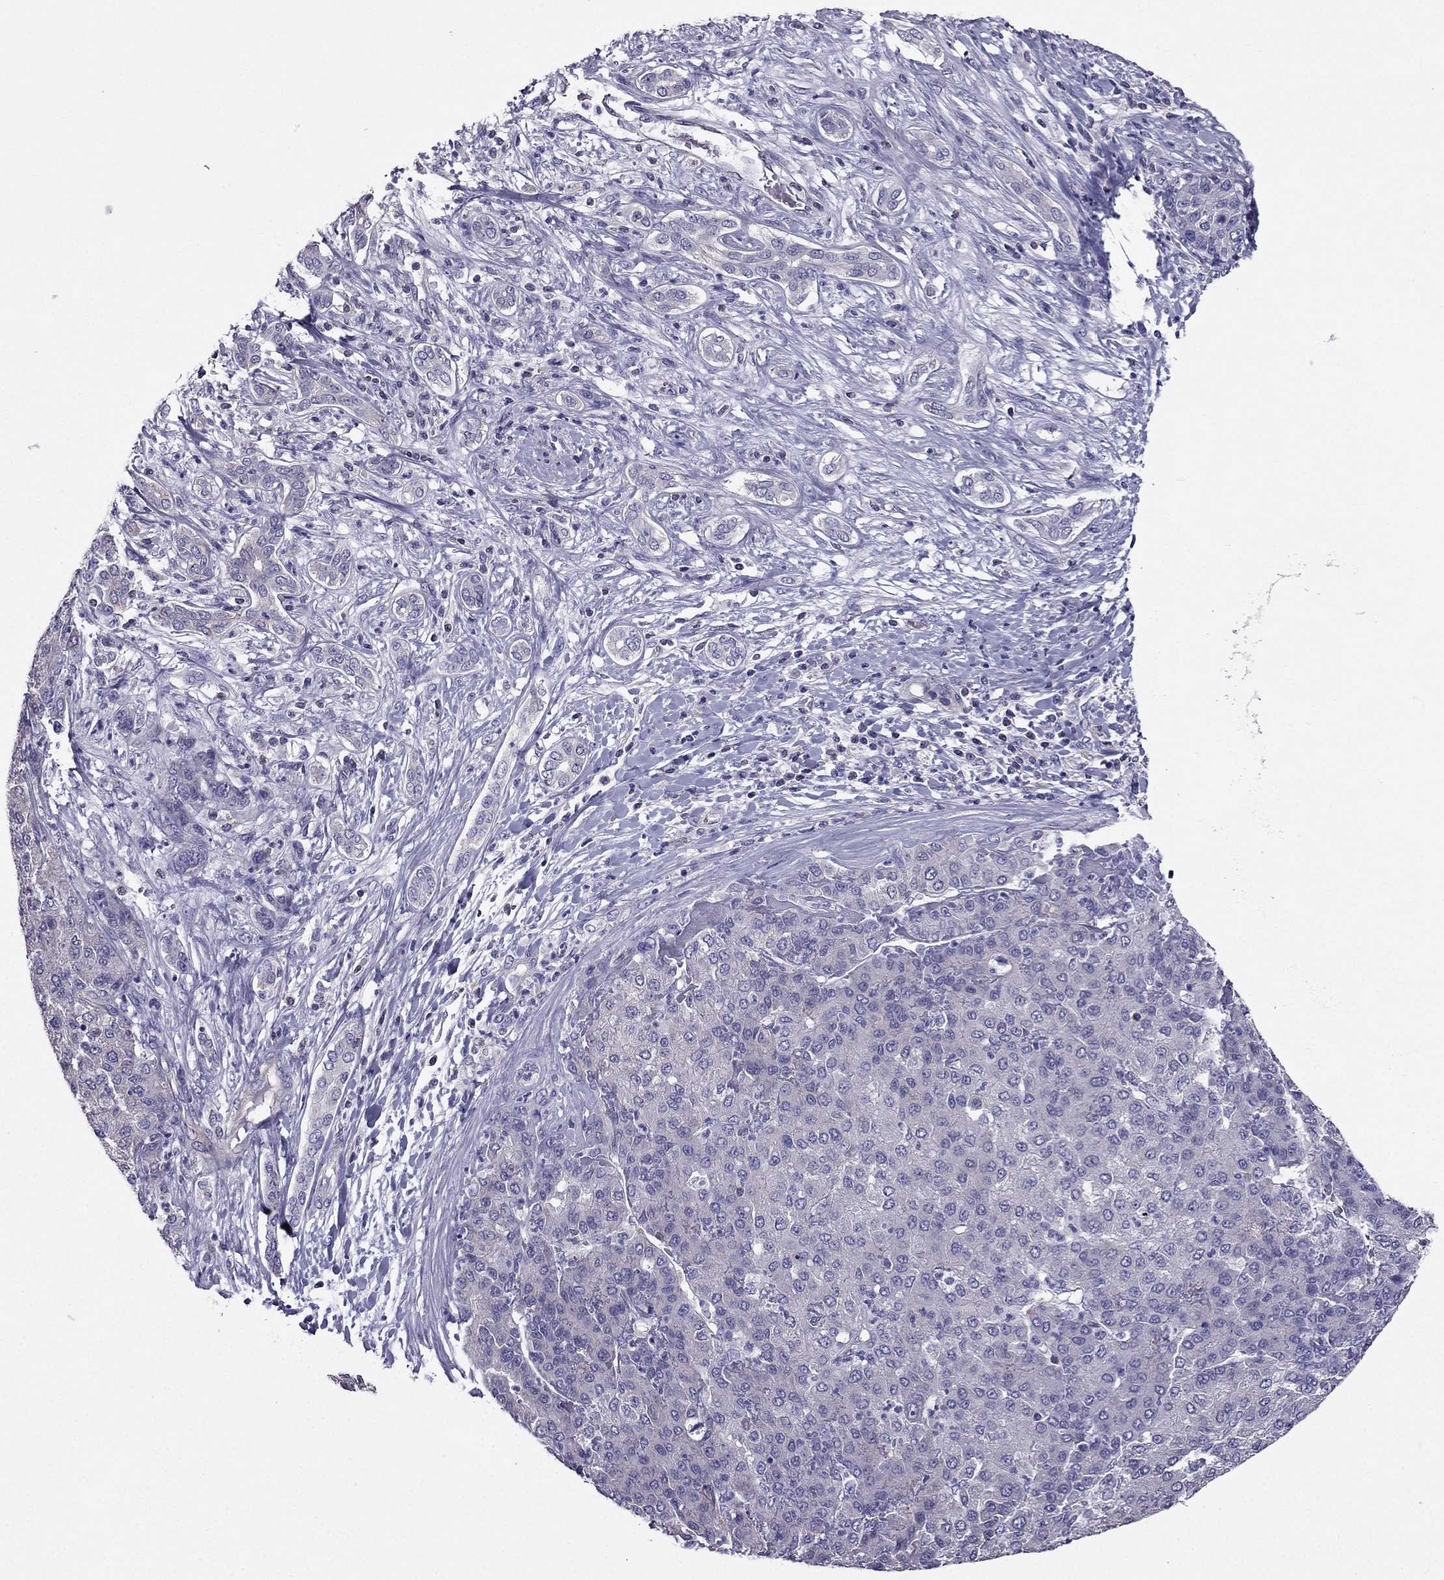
{"staining": {"intensity": "negative", "quantity": "none", "location": "none"}, "tissue": "liver cancer", "cell_type": "Tumor cells", "image_type": "cancer", "snomed": [{"axis": "morphology", "description": "Carcinoma, Hepatocellular, NOS"}, {"axis": "topography", "description": "Liver"}], "caption": "Liver cancer stained for a protein using IHC demonstrates no staining tumor cells.", "gene": "AAK1", "patient": {"sex": "male", "age": 65}}